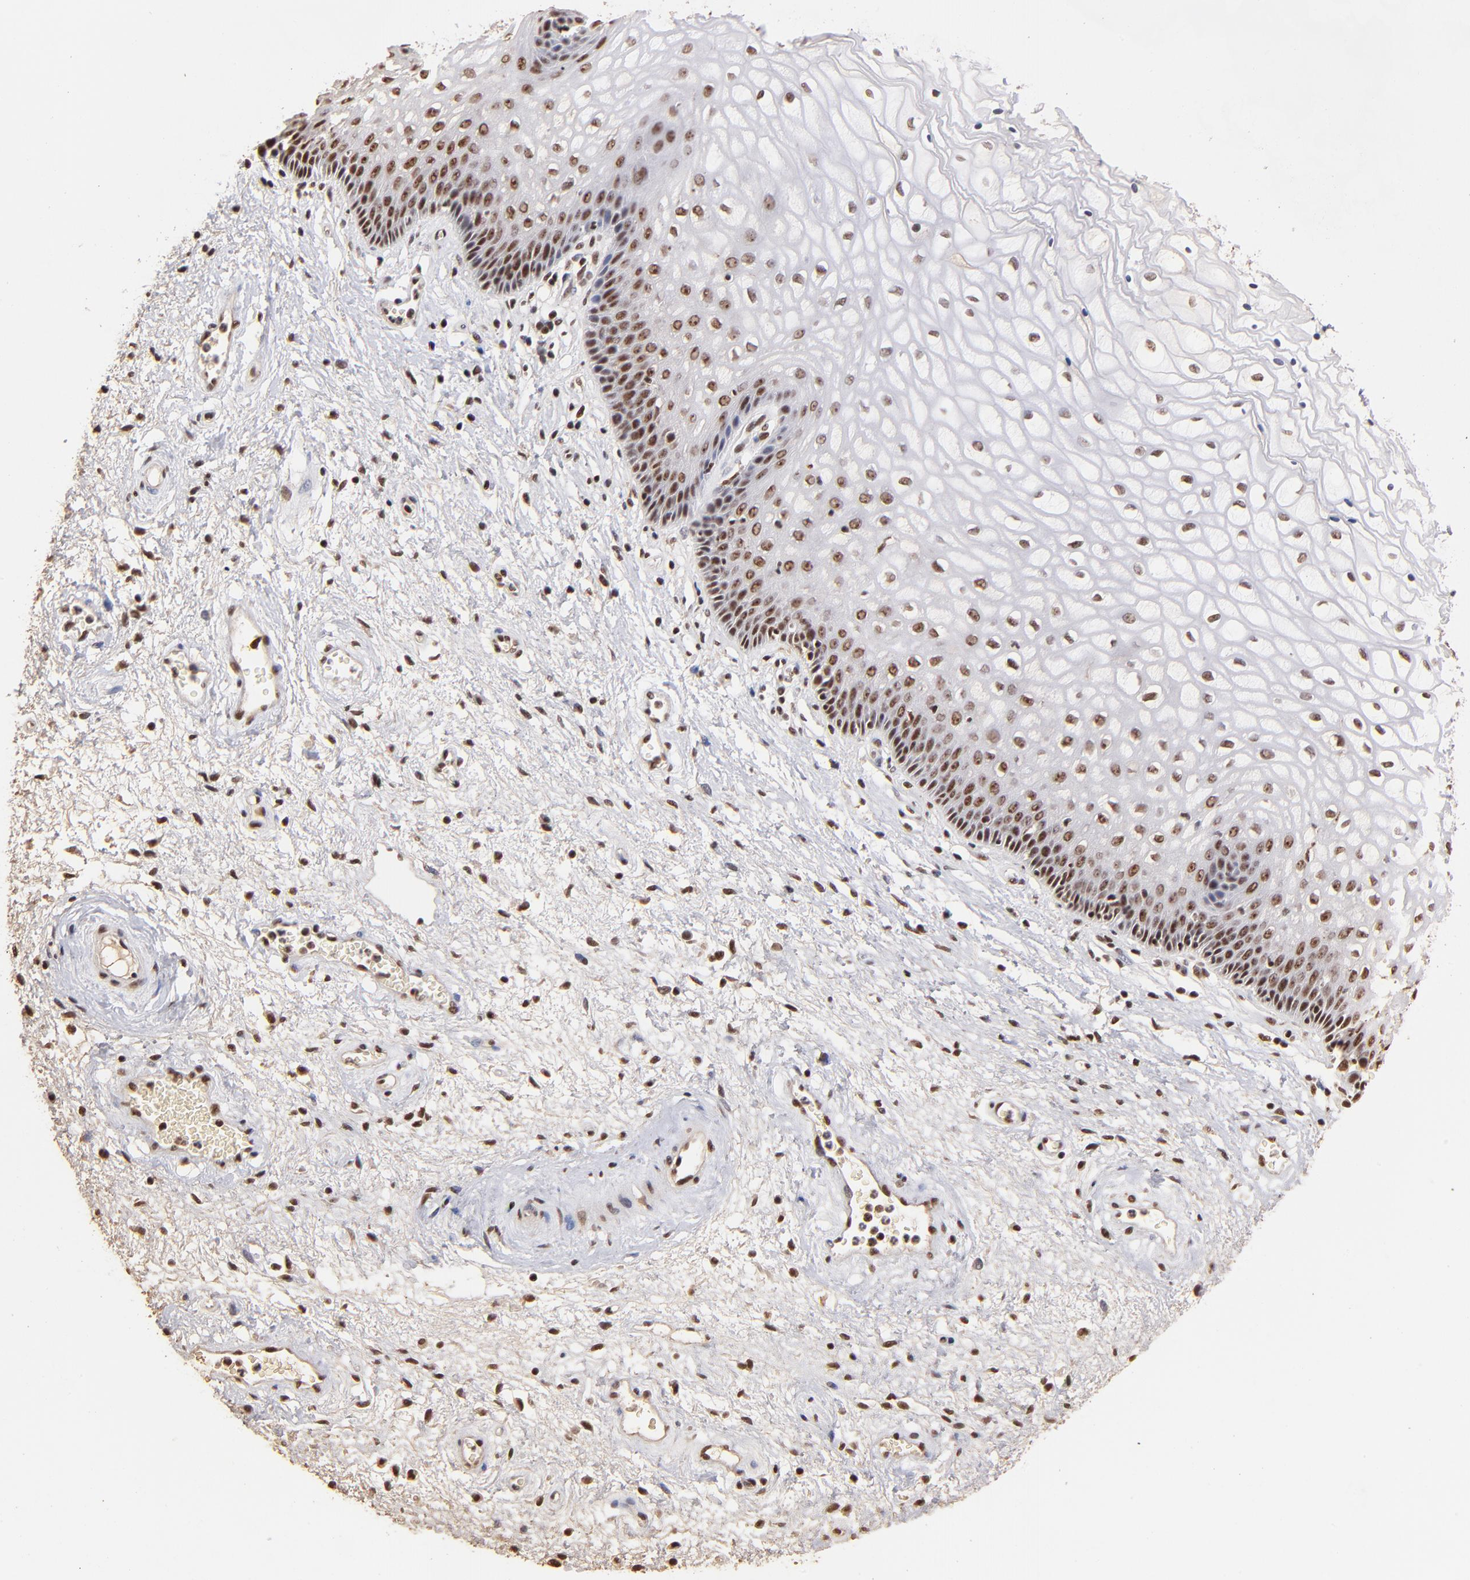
{"staining": {"intensity": "moderate", "quantity": ">75%", "location": "nuclear"}, "tissue": "vagina", "cell_type": "Squamous epithelial cells", "image_type": "normal", "snomed": [{"axis": "morphology", "description": "Normal tissue, NOS"}, {"axis": "topography", "description": "Vagina"}], "caption": "The immunohistochemical stain shows moderate nuclear positivity in squamous epithelial cells of normal vagina. (Brightfield microscopy of DAB IHC at high magnification).", "gene": "ZNF146", "patient": {"sex": "female", "age": 34}}